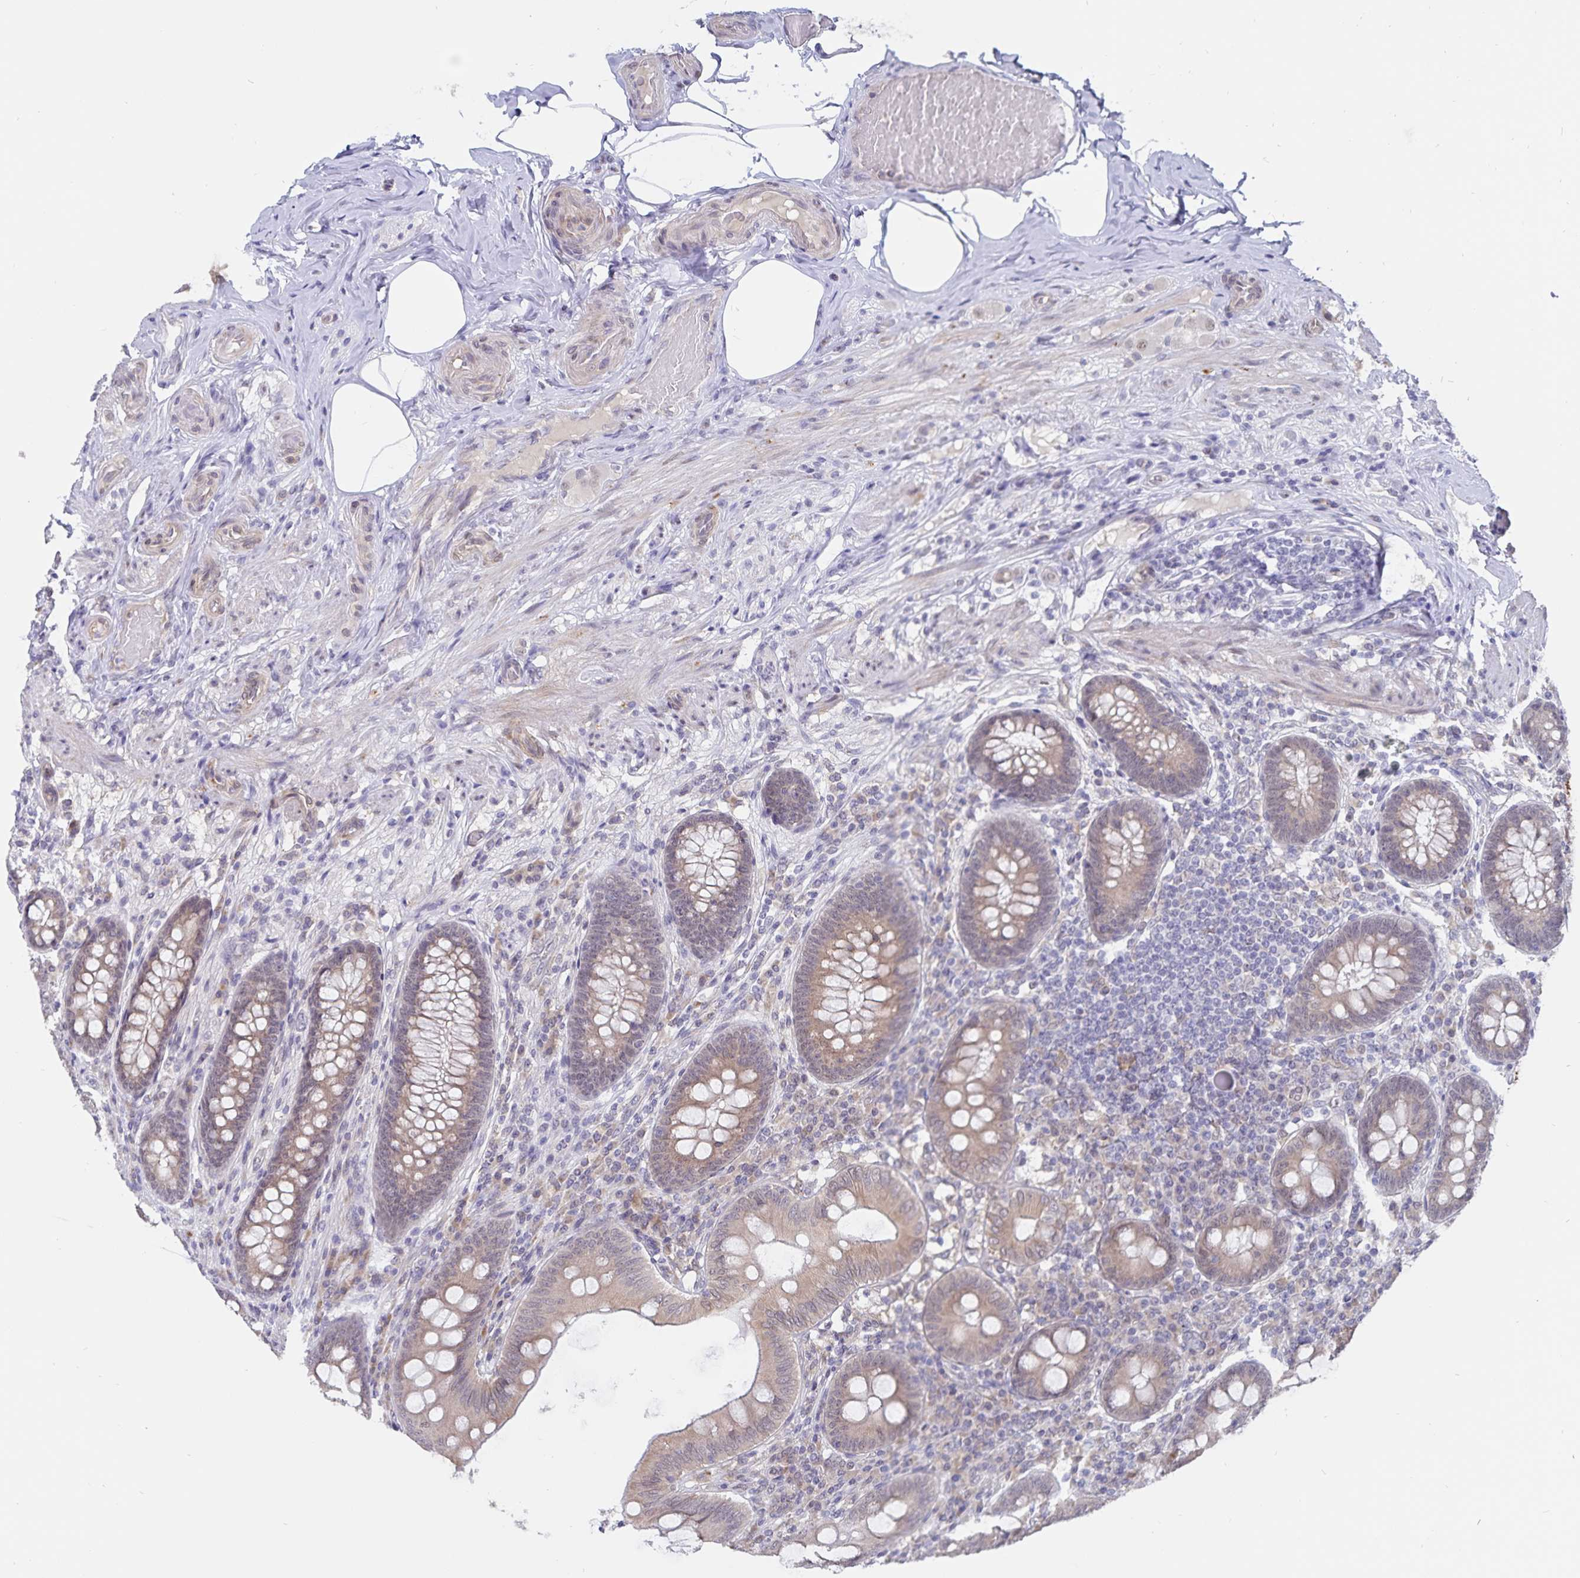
{"staining": {"intensity": "weak", "quantity": ">75%", "location": "cytoplasmic/membranous"}, "tissue": "appendix", "cell_type": "Glandular cells", "image_type": "normal", "snomed": [{"axis": "morphology", "description": "Normal tissue, NOS"}, {"axis": "topography", "description": "Appendix"}], "caption": "The immunohistochemical stain highlights weak cytoplasmic/membranous positivity in glandular cells of benign appendix.", "gene": "ATP2A2", "patient": {"sex": "male", "age": 71}}